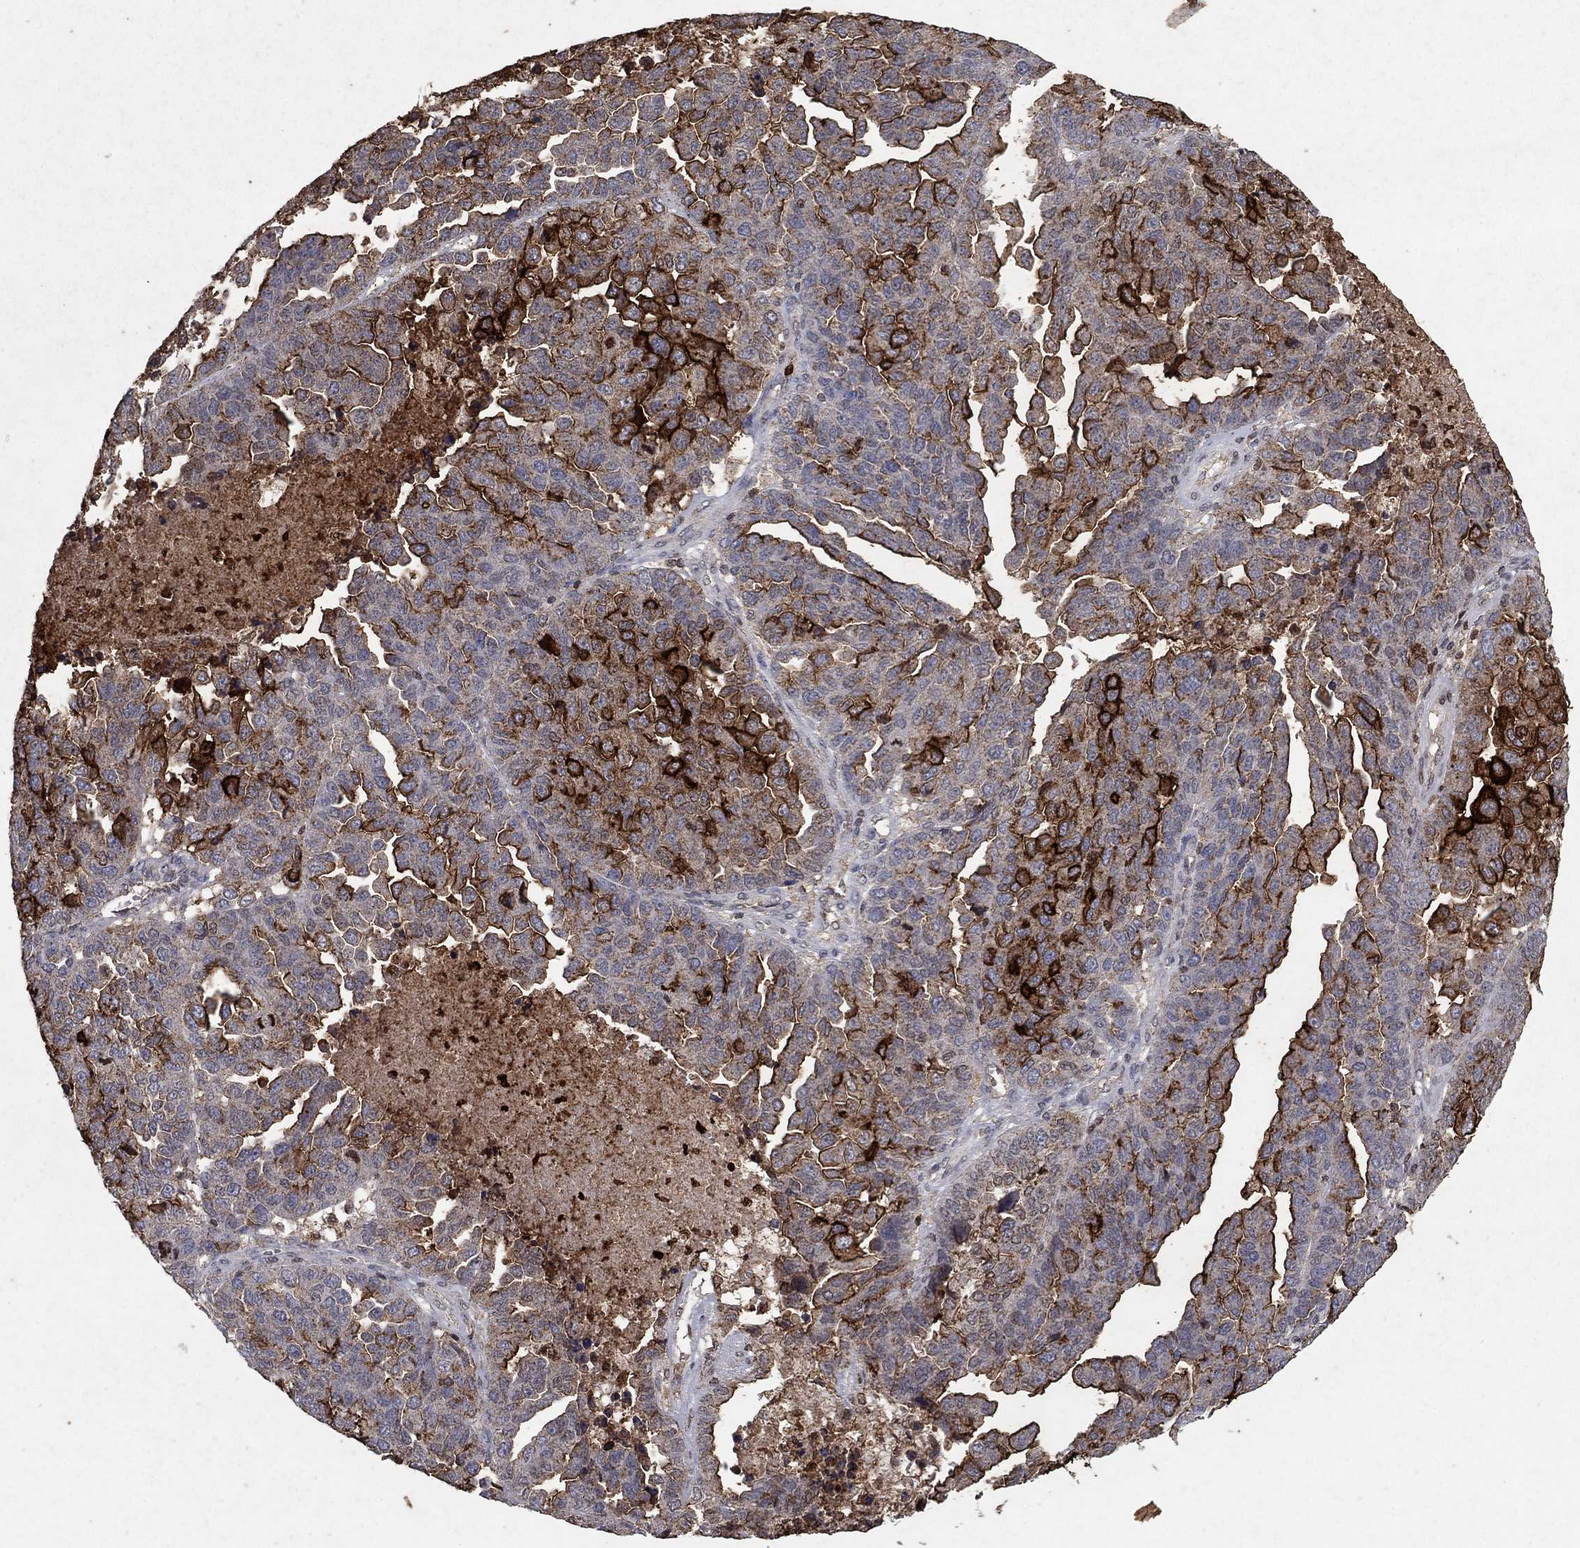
{"staining": {"intensity": "strong", "quantity": "25%-75%", "location": "cytoplasmic/membranous"}, "tissue": "ovarian cancer", "cell_type": "Tumor cells", "image_type": "cancer", "snomed": [{"axis": "morphology", "description": "Cystadenocarcinoma, serous, NOS"}, {"axis": "topography", "description": "Ovary"}], "caption": "Immunohistochemical staining of human ovarian cancer (serous cystadenocarcinoma) exhibits high levels of strong cytoplasmic/membranous protein expression in about 25%-75% of tumor cells.", "gene": "CD24", "patient": {"sex": "female", "age": 87}}